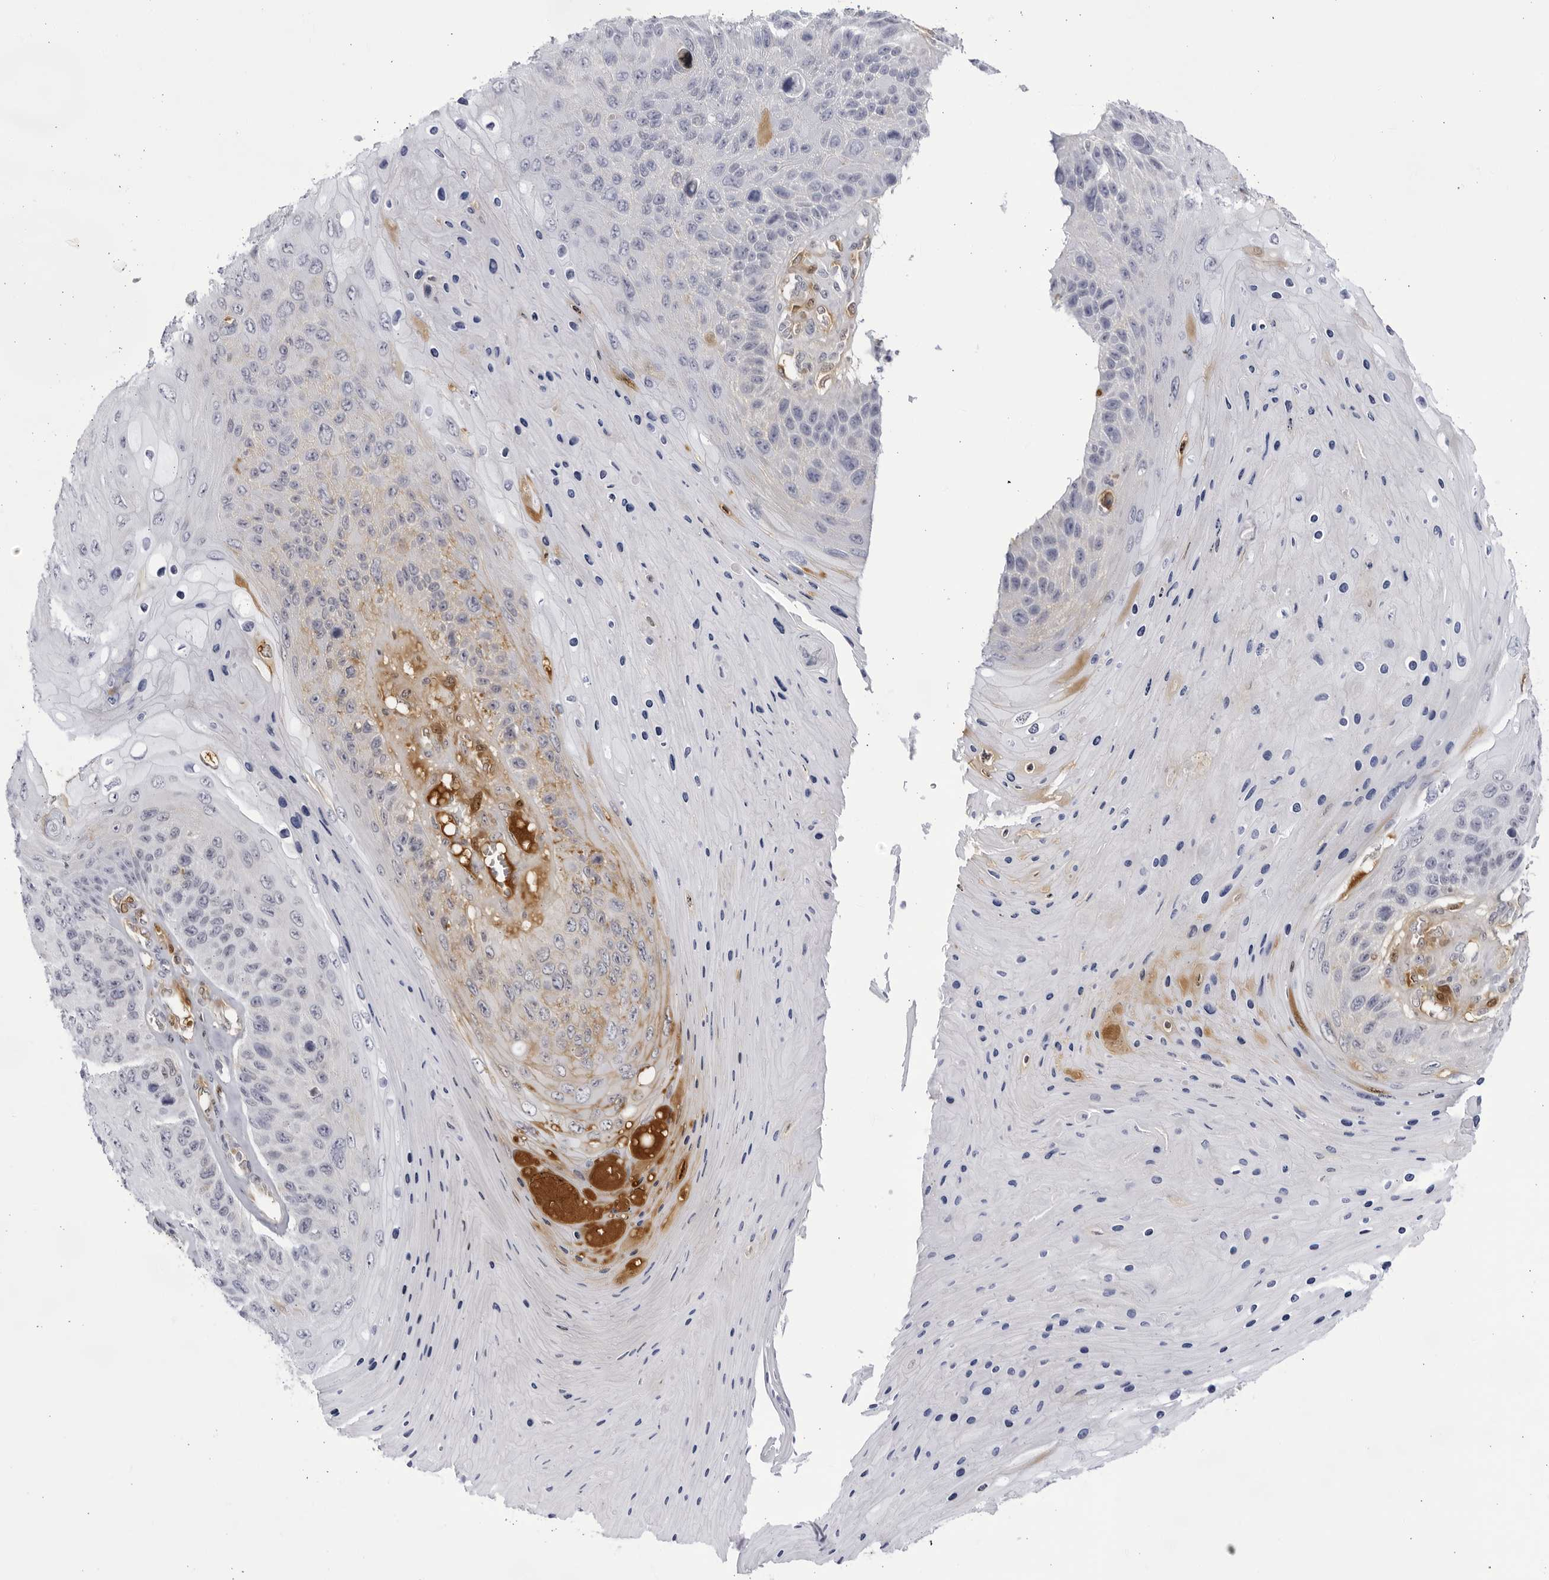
{"staining": {"intensity": "negative", "quantity": "none", "location": "none"}, "tissue": "skin cancer", "cell_type": "Tumor cells", "image_type": "cancer", "snomed": [{"axis": "morphology", "description": "Squamous cell carcinoma, NOS"}, {"axis": "topography", "description": "Skin"}], "caption": "DAB immunohistochemical staining of skin squamous cell carcinoma demonstrates no significant staining in tumor cells.", "gene": "CNBD1", "patient": {"sex": "female", "age": 88}}